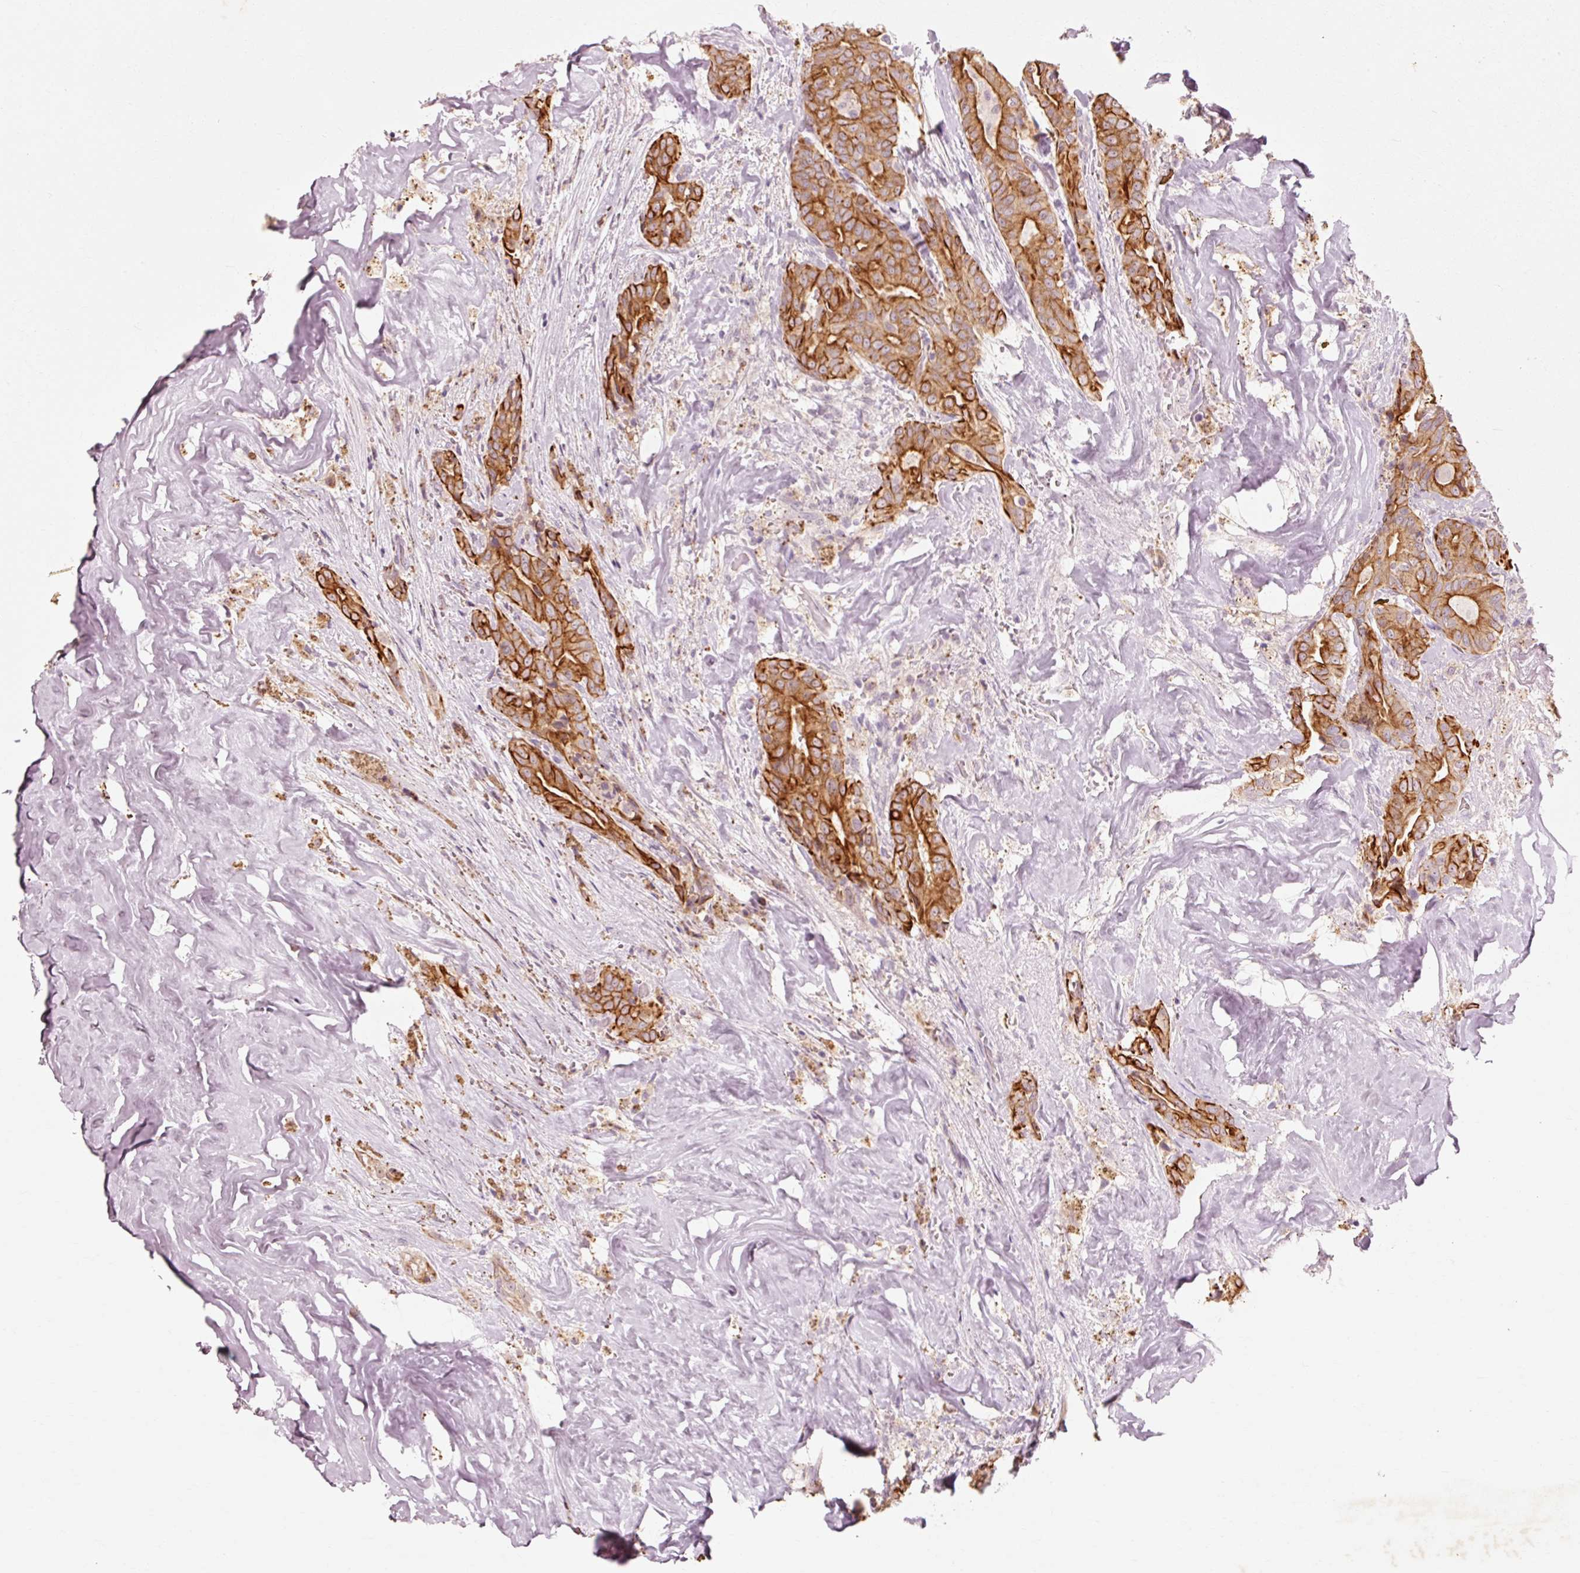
{"staining": {"intensity": "strong", "quantity": ">75%", "location": "cytoplasmic/membranous"}, "tissue": "thyroid cancer", "cell_type": "Tumor cells", "image_type": "cancer", "snomed": [{"axis": "morphology", "description": "Papillary adenocarcinoma, NOS"}, {"axis": "topography", "description": "Thyroid gland"}], "caption": "DAB immunohistochemical staining of human thyroid papillary adenocarcinoma displays strong cytoplasmic/membranous protein expression in approximately >75% of tumor cells.", "gene": "TRIM73", "patient": {"sex": "male", "age": 61}}